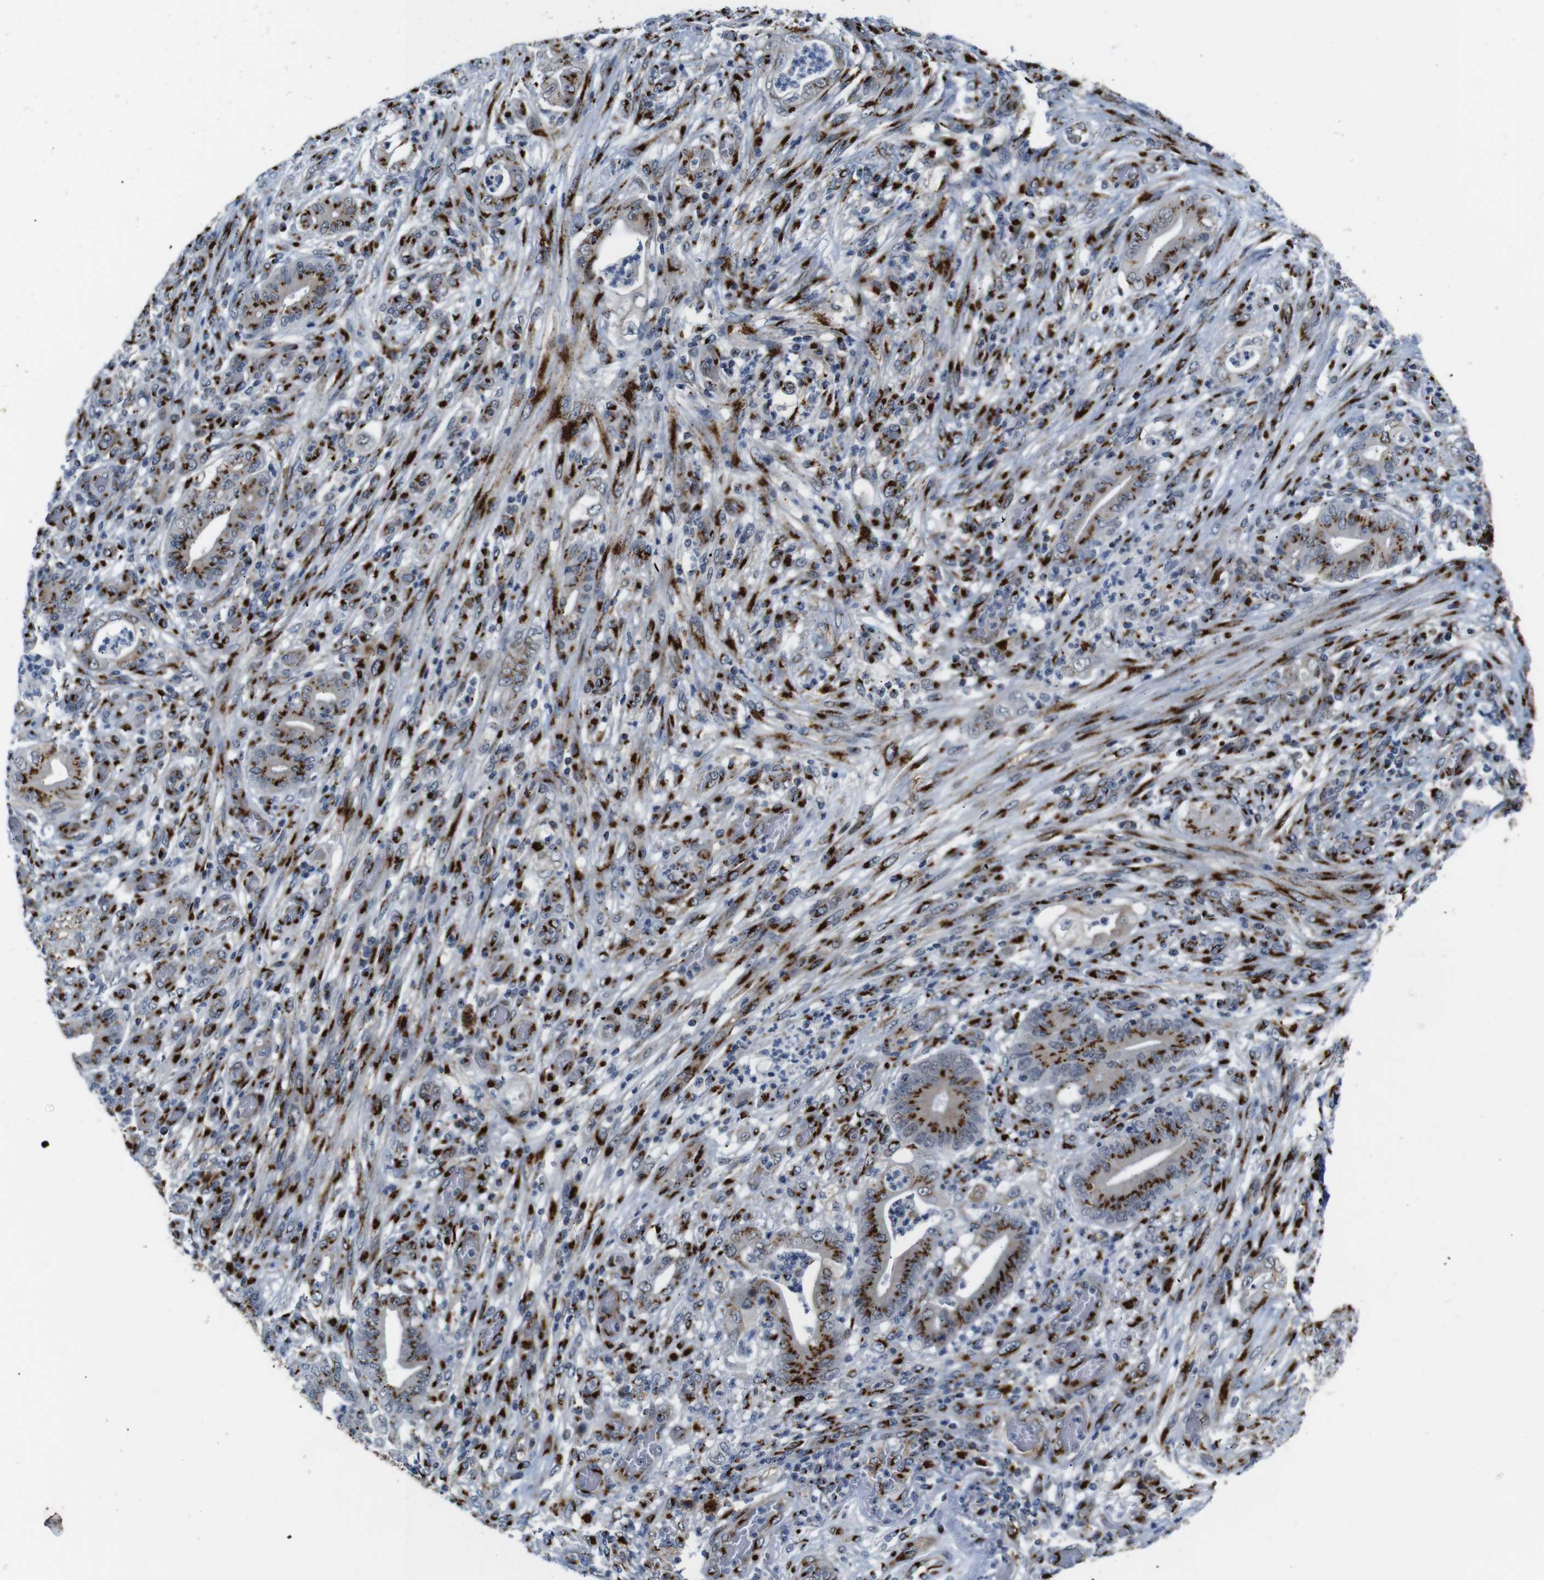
{"staining": {"intensity": "moderate", "quantity": ">75%", "location": "cytoplasmic/membranous"}, "tissue": "stomach cancer", "cell_type": "Tumor cells", "image_type": "cancer", "snomed": [{"axis": "morphology", "description": "Adenocarcinoma, NOS"}, {"axis": "topography", "description": "Stomach"}], "caption": "Human stomach cancer (adenocarcinoma) stained with a brown dye exhibits moderate cytoplasmic/membranous positive expression in approximately >75% of tumor cells.", "gene": "TGOLN2", "patient": {"sex": "female", "age": 73}}